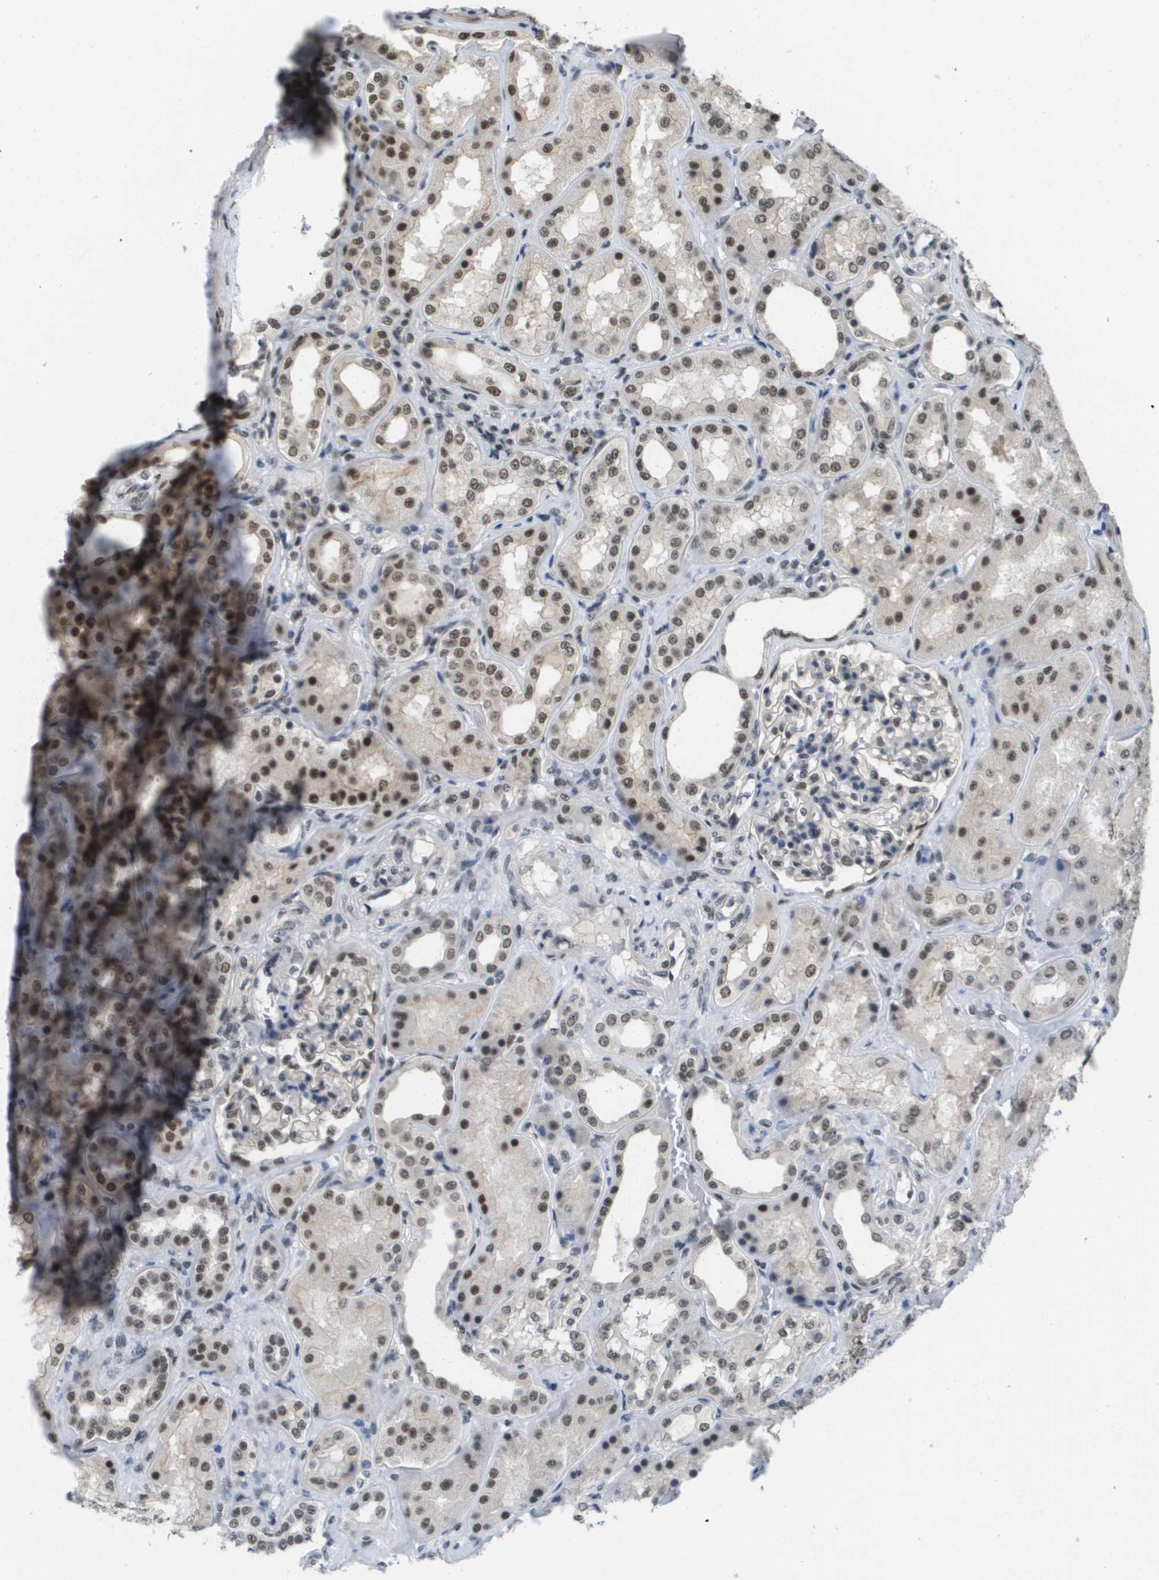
{"staining": {"intensity": "weak", "quantity": "25%-75%", "location": "nuclear"}, "tissue": "kidney", "cell_type": "Cells in glomeruli", "image_type": "normal", "snomed": [{"axis": "morphology", "description": "Normal tissue, NOS"}, {"axis": "topography", "description": "Kidney"}], "caption": "Brown immunohistochemical staining in normal kidney displays weak nuclear staining in approximately 25%-75% of cells in glomeruli. The staining was performed using DAB, with brown indicating positive protein expression. Nuclei are stained blue with hematoxylin.", "gene": "ISY1", "patient": {"sex": "female", "age": 56}}